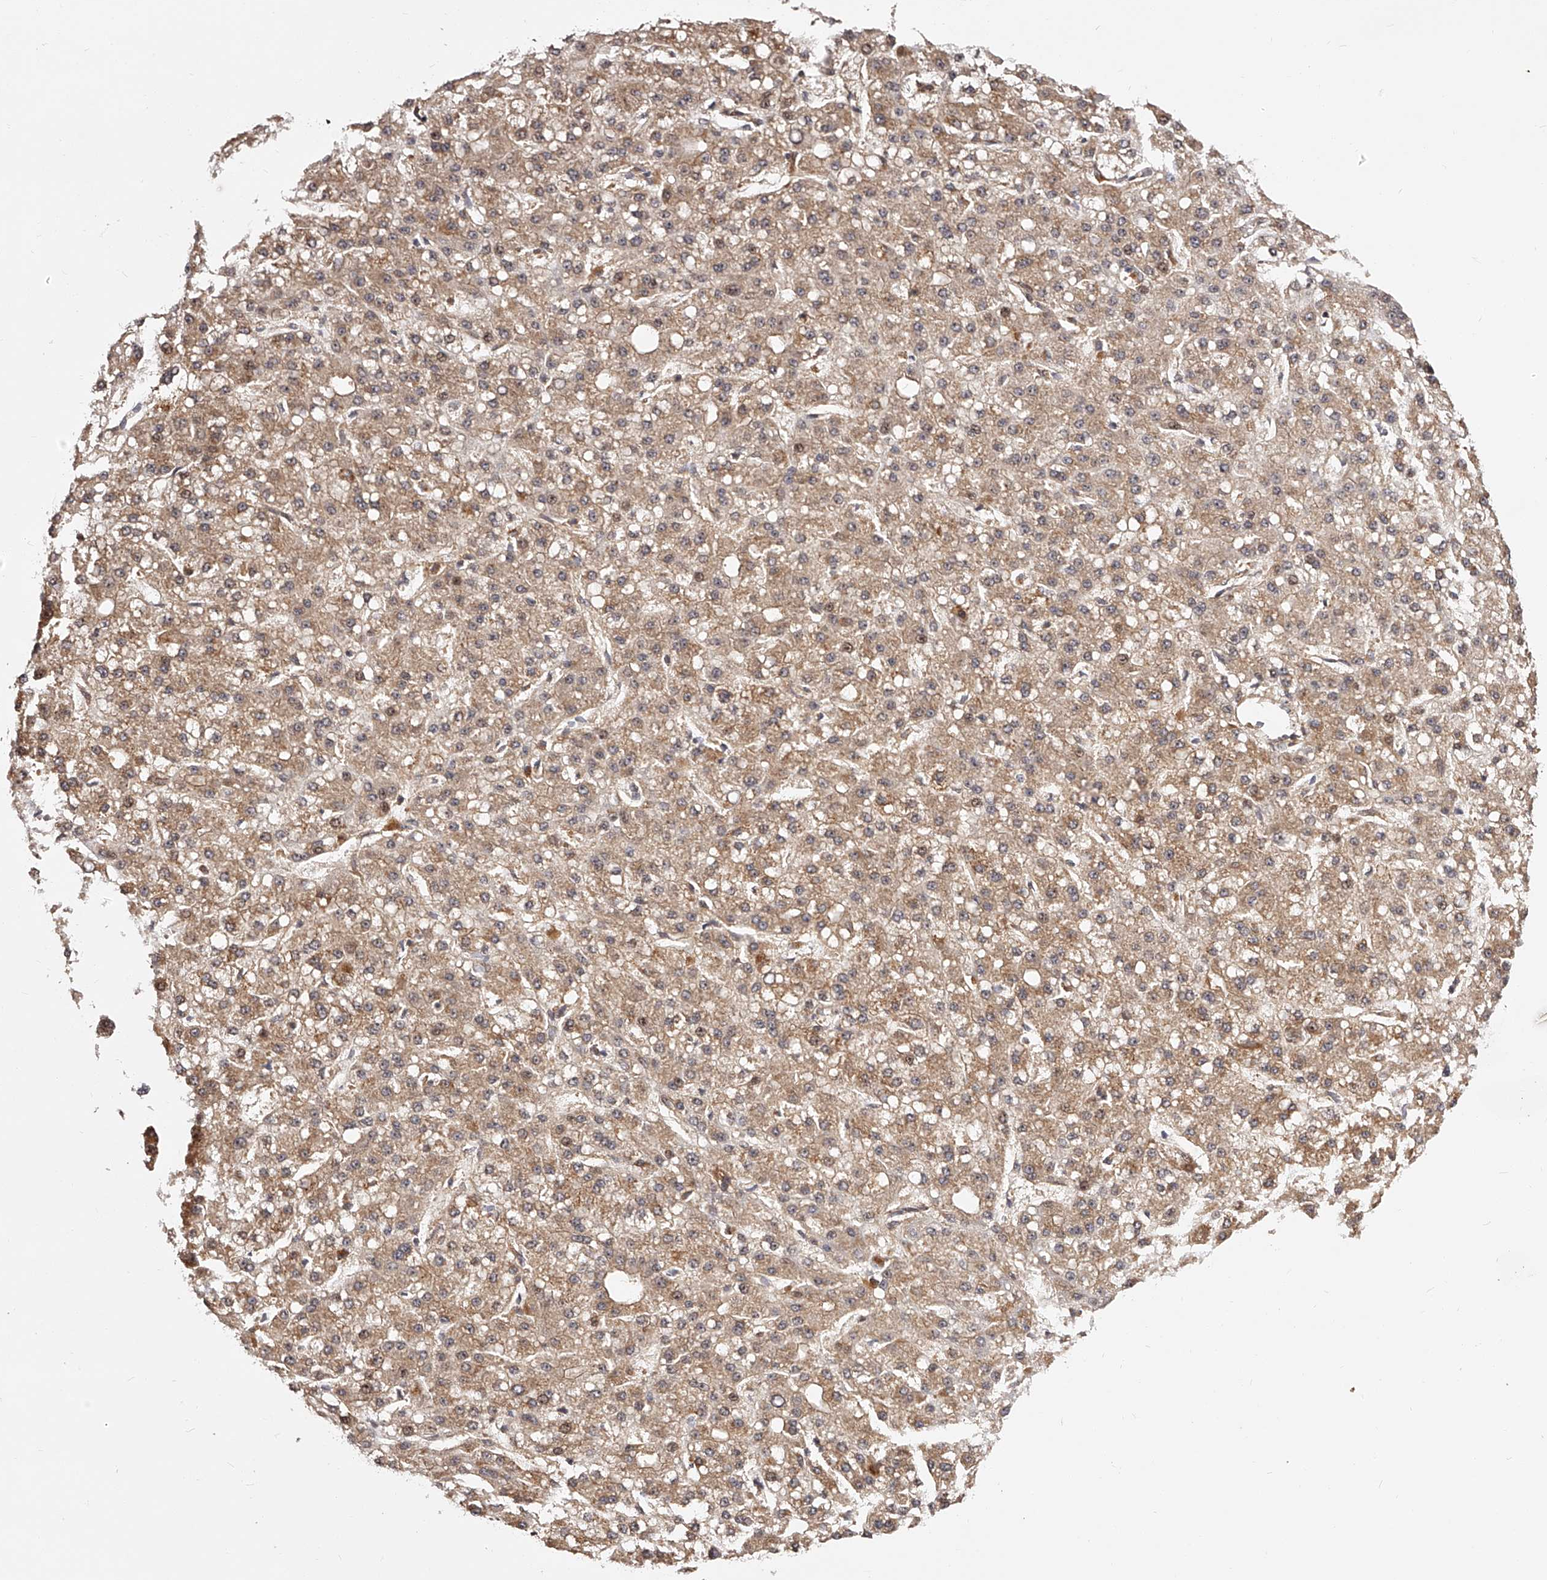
{"staining": {"intensity": "moderate", "quantity": ">75%", "location": "cytoplasmic/membranous"}, "tissue": "liver cancer", "cell_type": "Tumor cells", "image_type": "cancer", "snomed": [{"axis": "morphology", "description": "Carcinoma, Hepatocellular, NOS"}, {"axis": "topography", "description": "Liver"}], "caption": "Approximately >75% of tumor cells in human hepatocellular carcinoma (liver) show moderate cytoplasmic/membranous protein expression as visualized by brown immunohistochemical staining.", "gene": "ZNF502", "patient": {"sex": "male", "age": 67}}